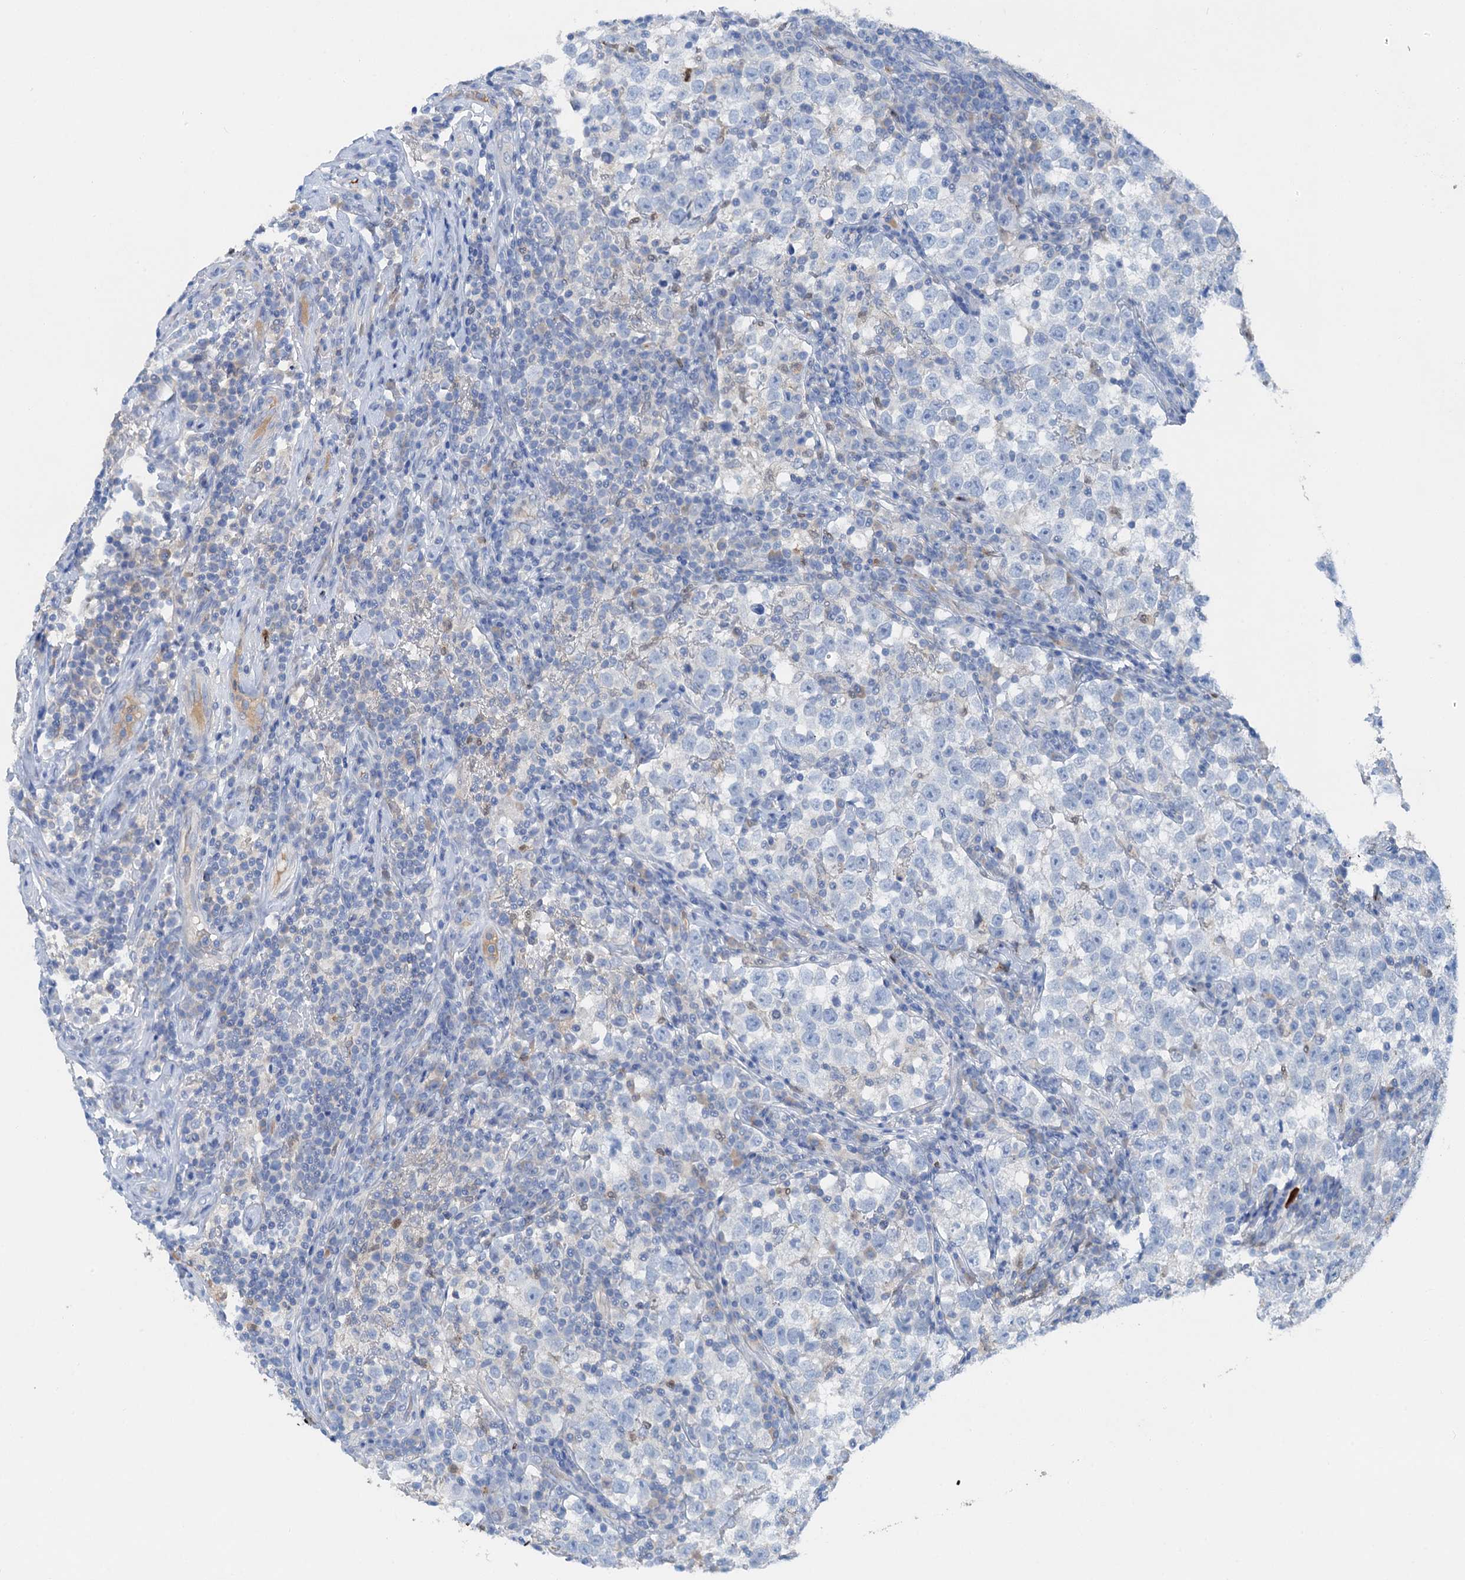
{"staining": {"intensity": "negative", "quantity": "none", "location": "none"}, "tissue": "testis cancer", "cell_type": "Tumor cells", "image_type": "cancer", "snomed": [{"axis": "morphology", "description": "Normal tissue, NOS"}, {"axis": "morphology", "description": "Seminoma, NOS"}, {"axis": "topography", "description": "Testis"}], "caption": "This is a image of immunohistochemistry staining of testis seminoma, which shows no expression in tumor cells.", "gene": "OTOA", "patient": {"sex": "male", "age": 43}}